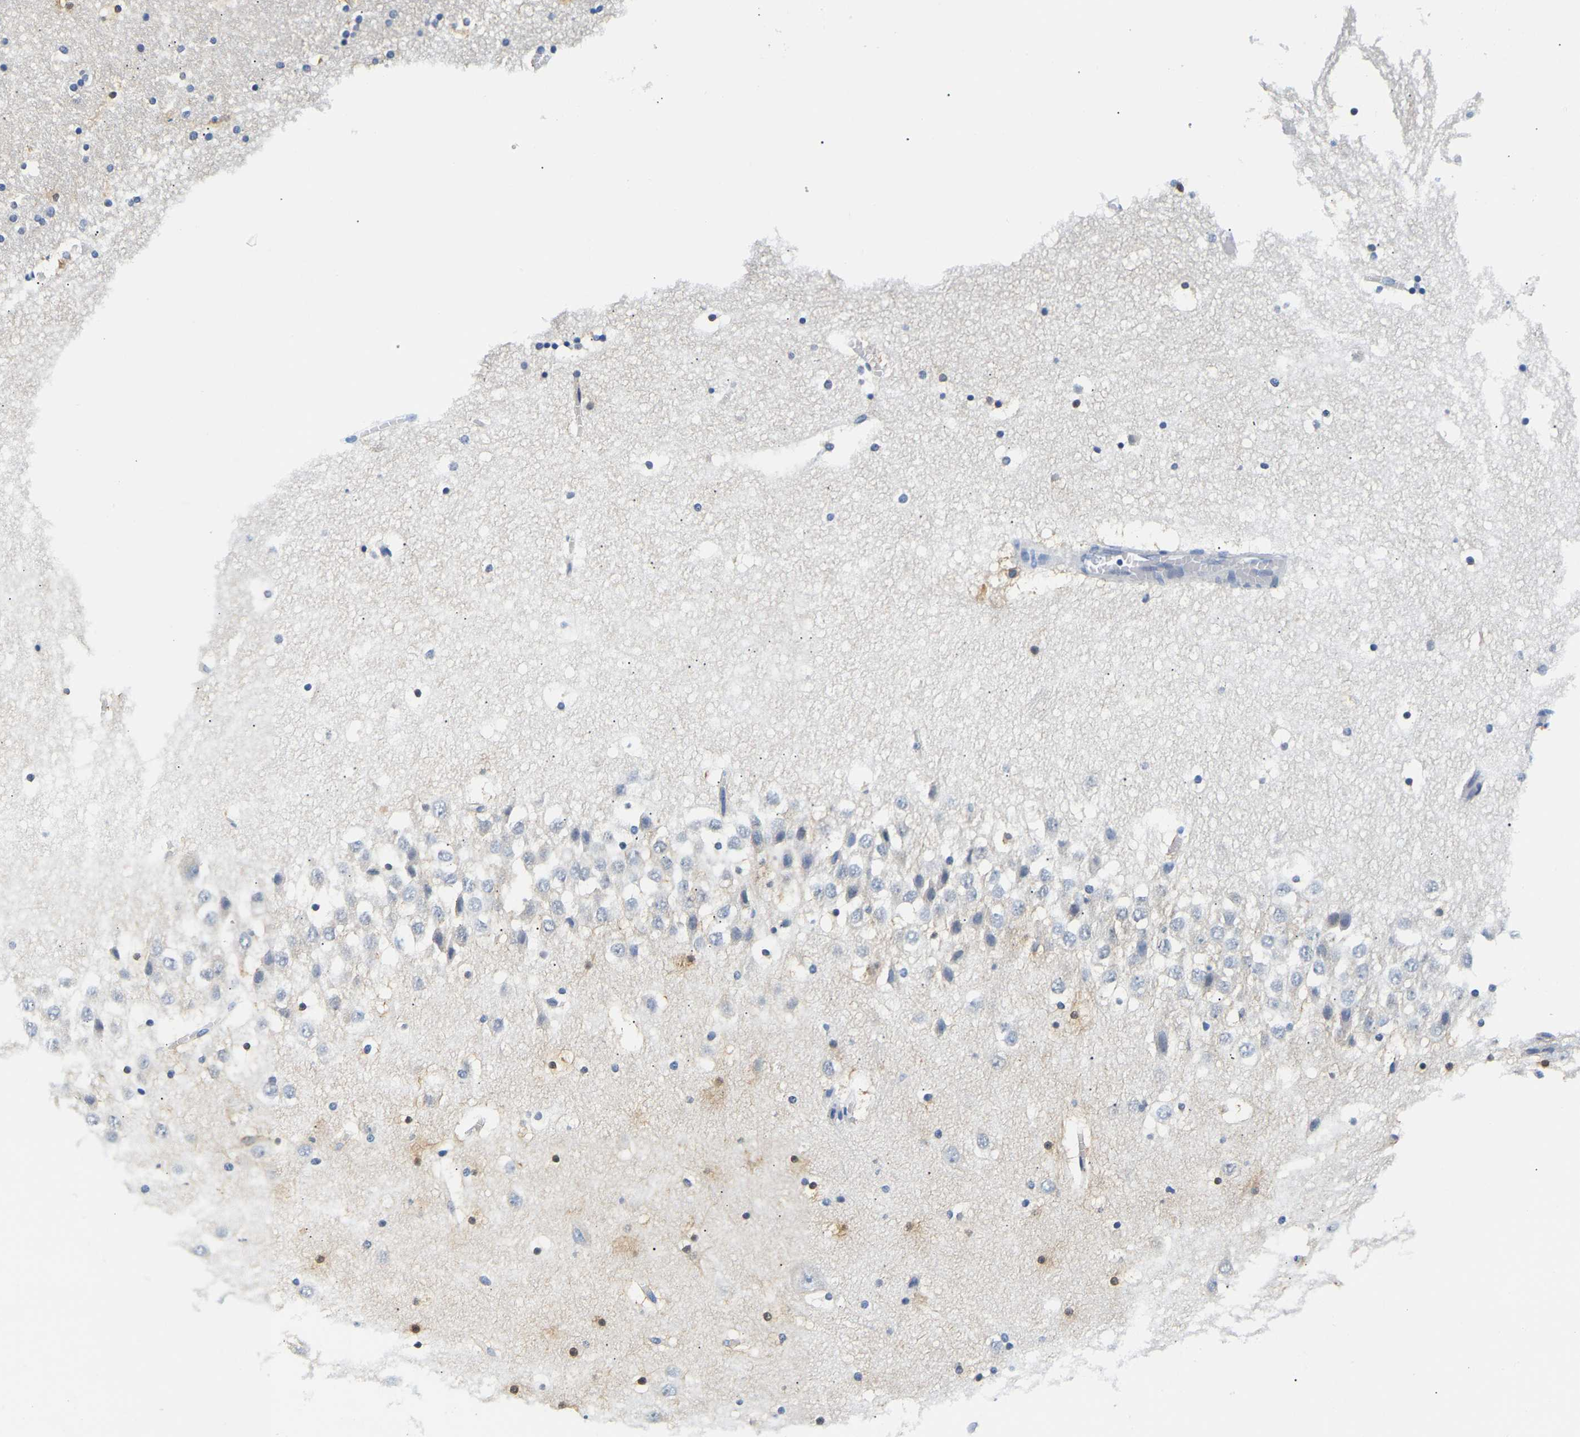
{"staining": {"intensity": "negative", "quantity": "none", "location": "none"}, "tissue": "hippocampus", "cell_type": "Glial cells", "image_type": "normal", "snomed": [{"axis": "morphology", "description": "Normal tissue, NOS"}, {"axis": "topography", "description": "Hippocampus"}], "caption": "Human hippocampus stained for a protein using IHC shows no expression in glial cells.", "gene": "UCHL3", "patient": {"sex": "male", "age": 45}}